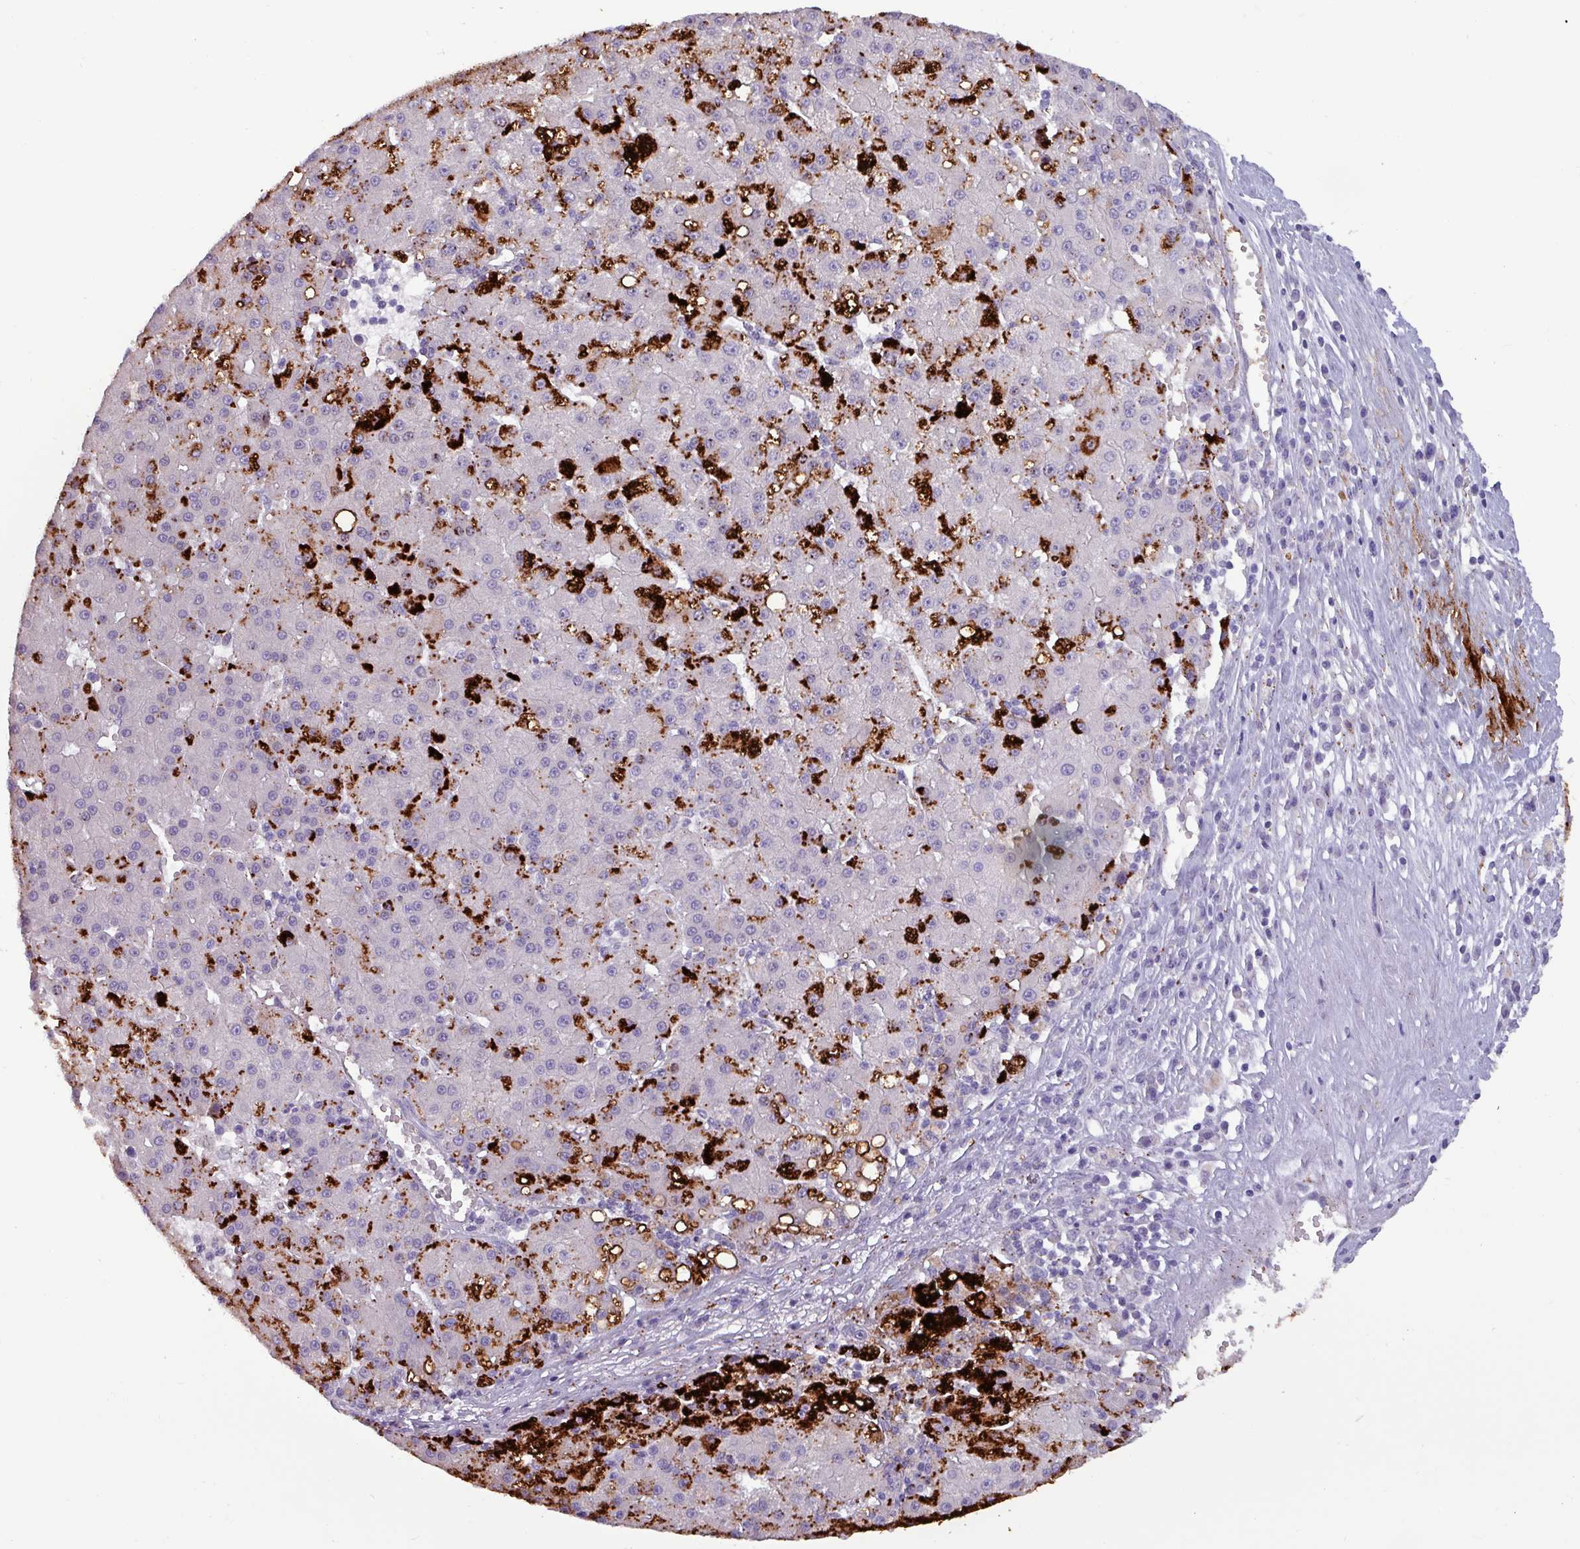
{"staining": {"intensity": "strong", "quantity": "25%-75%", "location": "cytoplasmic/membranous"}, "tissue": "liver cancer", "cell_type": "Tumor cells", "image_type": "cancer", "snomed": [{"axis": "morphology", "description": "Carcinoma, Hepatocellular, NOS"}, {"axis": "topography", "description": "Liver"}], "caption": "IHC image of liver hepatocellular carcinoma stained for a protein (brown), which exhibits high levels of strong cytoplasmic/membranous positivity in about 25%-75% of tumor cells.", "gene": "PLIN2", "patient": {"sex": "male", "age": 76}}